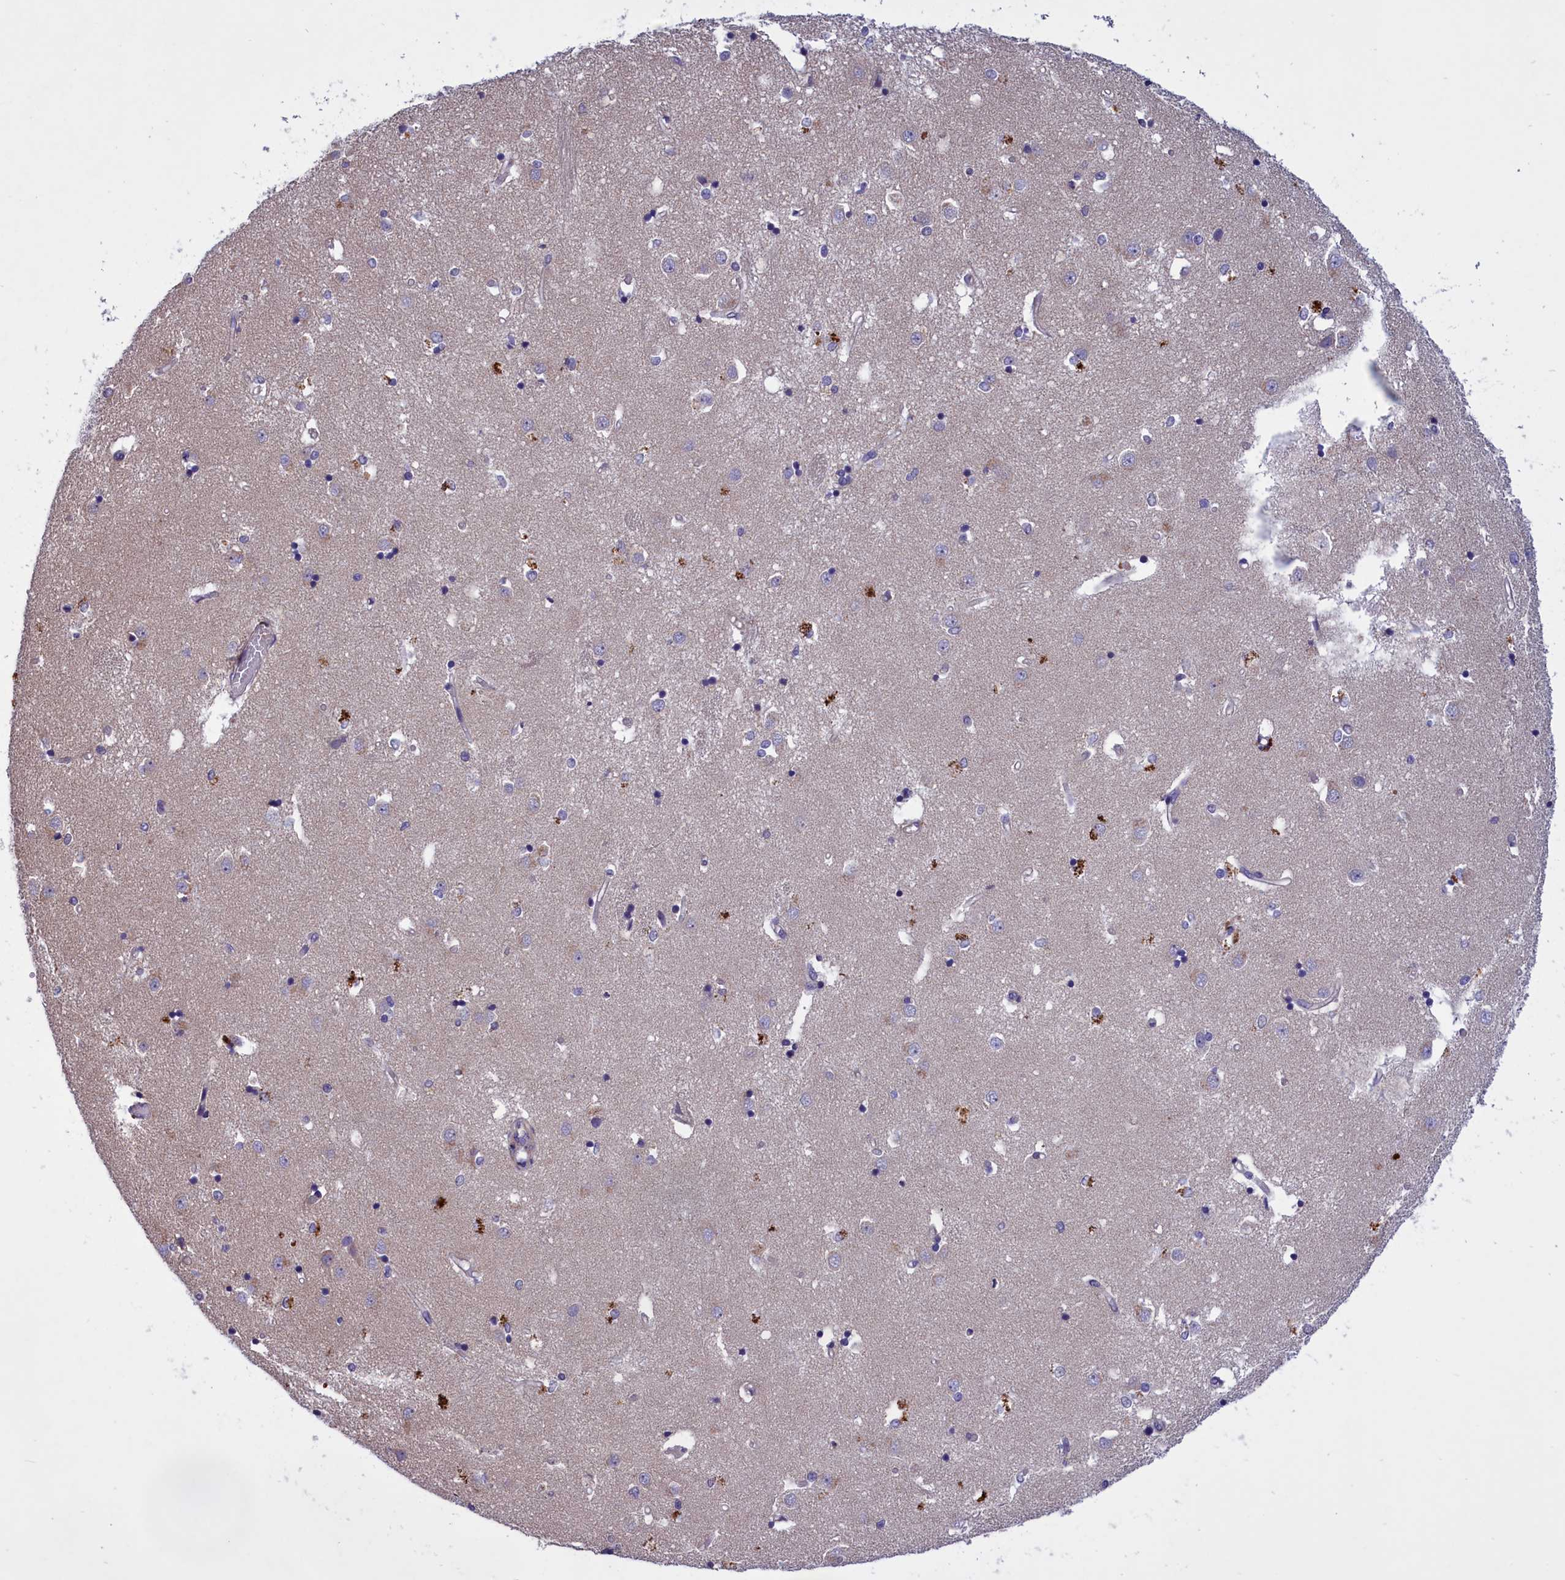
{"staining": {"intensity": "negative", "quantity": "none", "location": "none"}, "tissue": "caudate", "cell_type": "Glial cells", "image_type": "normal", "snomed": [{"axis": "morphology", "description": "Normal tissue, NOS"}, {"axis": "topography", "description": "Lateral ventricle wall"}], "caption": "IHC histopathology image of benign caudate stained for a protein (brown), which reveals no staining in glial cells.", "gene": "AMDHD2", "patient": {"sex": "male", "age": 45}}